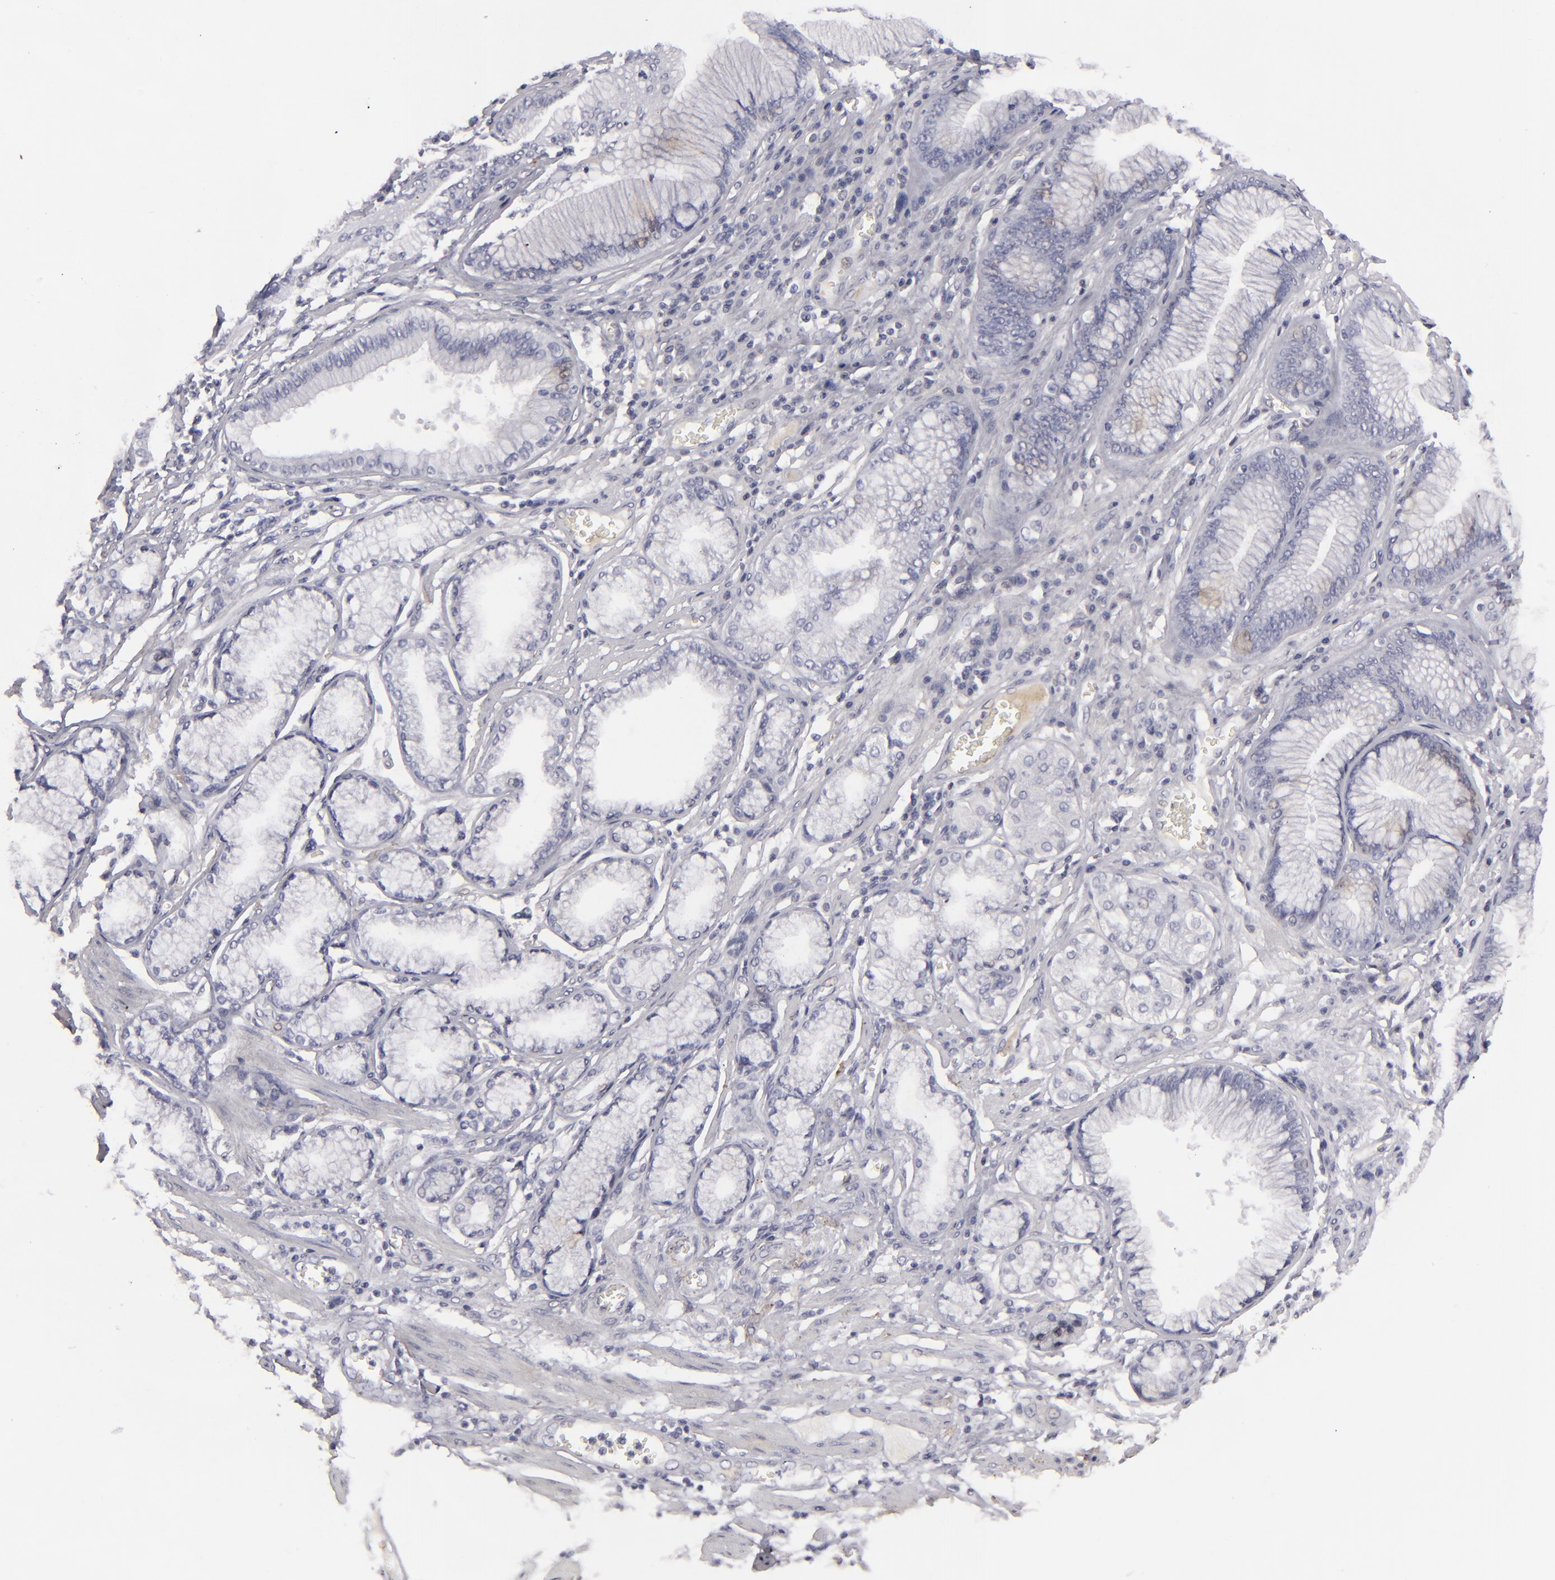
{"staining": {"intensity": "negative", "quantity": "none", "location": "none"}, "tissue": "stomach cancer", "cell_type": "Tumor cells", "image_type": "cancer", "snomed": [{"axis": "morphology", "description": "Adenocarcinoma, NOS"}, {"axis": "topography", "description": "Pancreas"}, {"axis": "topography", "description": "Stomach, upper"}], "caption": "There is no significant expression in tumor cells of stomach adenocarcinoma. (DAB (3,3'-diaminobenzidine) immunohistochemistry visualized using brightfield microscopy, high magnification).", "gene": "C9", "patient": {"sex": "male", "age": 77}}